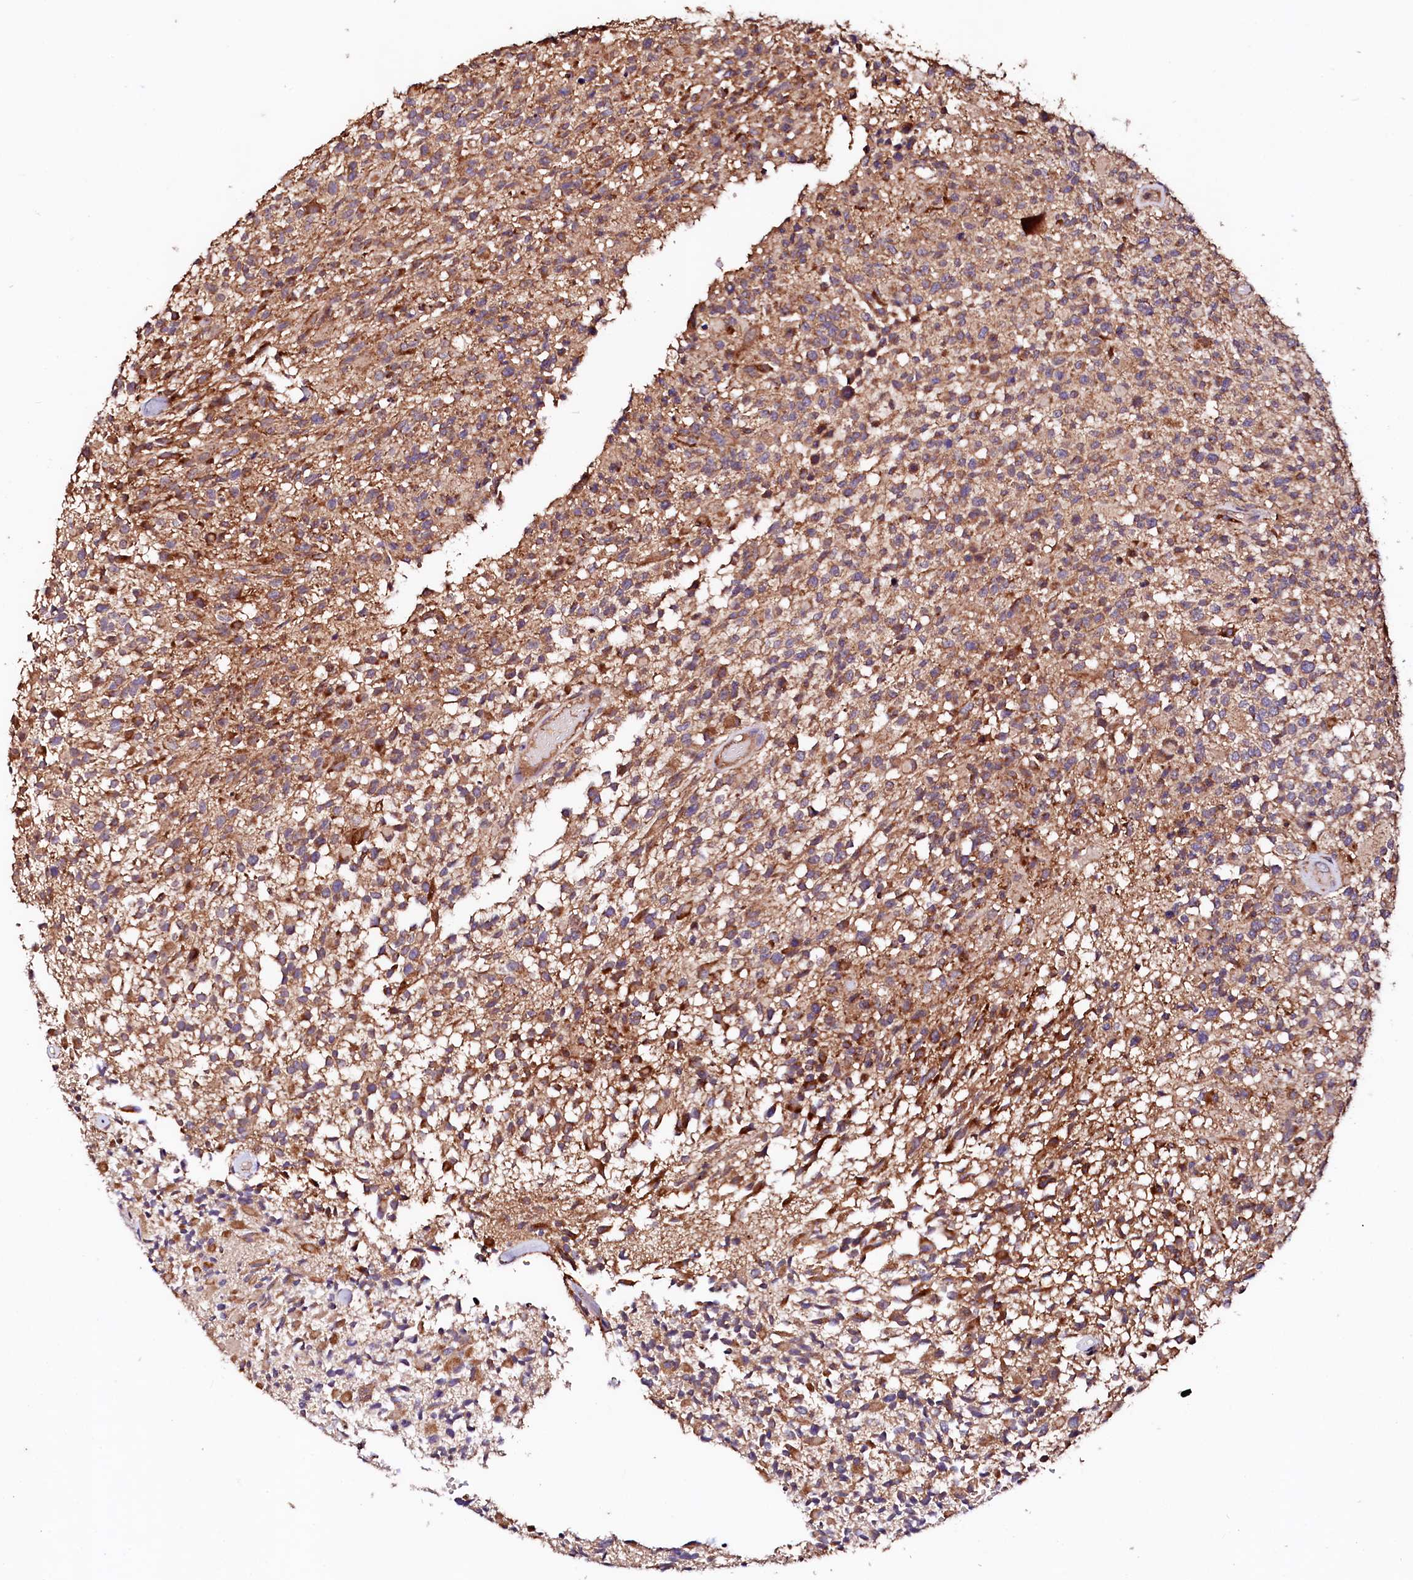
{"staining": {"intensity": "moderate", "quantity": ">75%", "location": "cytoplasmic/membranous"}, "tissue": "glioma", "cell_type": "Tumor cells", "image_type": "cancer", "snomed": [{"axis": "morphology", "description": "Glioma, malignant, High grade"}, {"axis": "morphology", "description": "Glioblastoma, NOS"}, {"axis": "topography", "description": "Brain"}], "caption": "Glioma stained with a protein marker reveals moderate staining in tumor cells.", "gene": "ST3GAL1", "patient": {"sex": "male", "age": 60}}